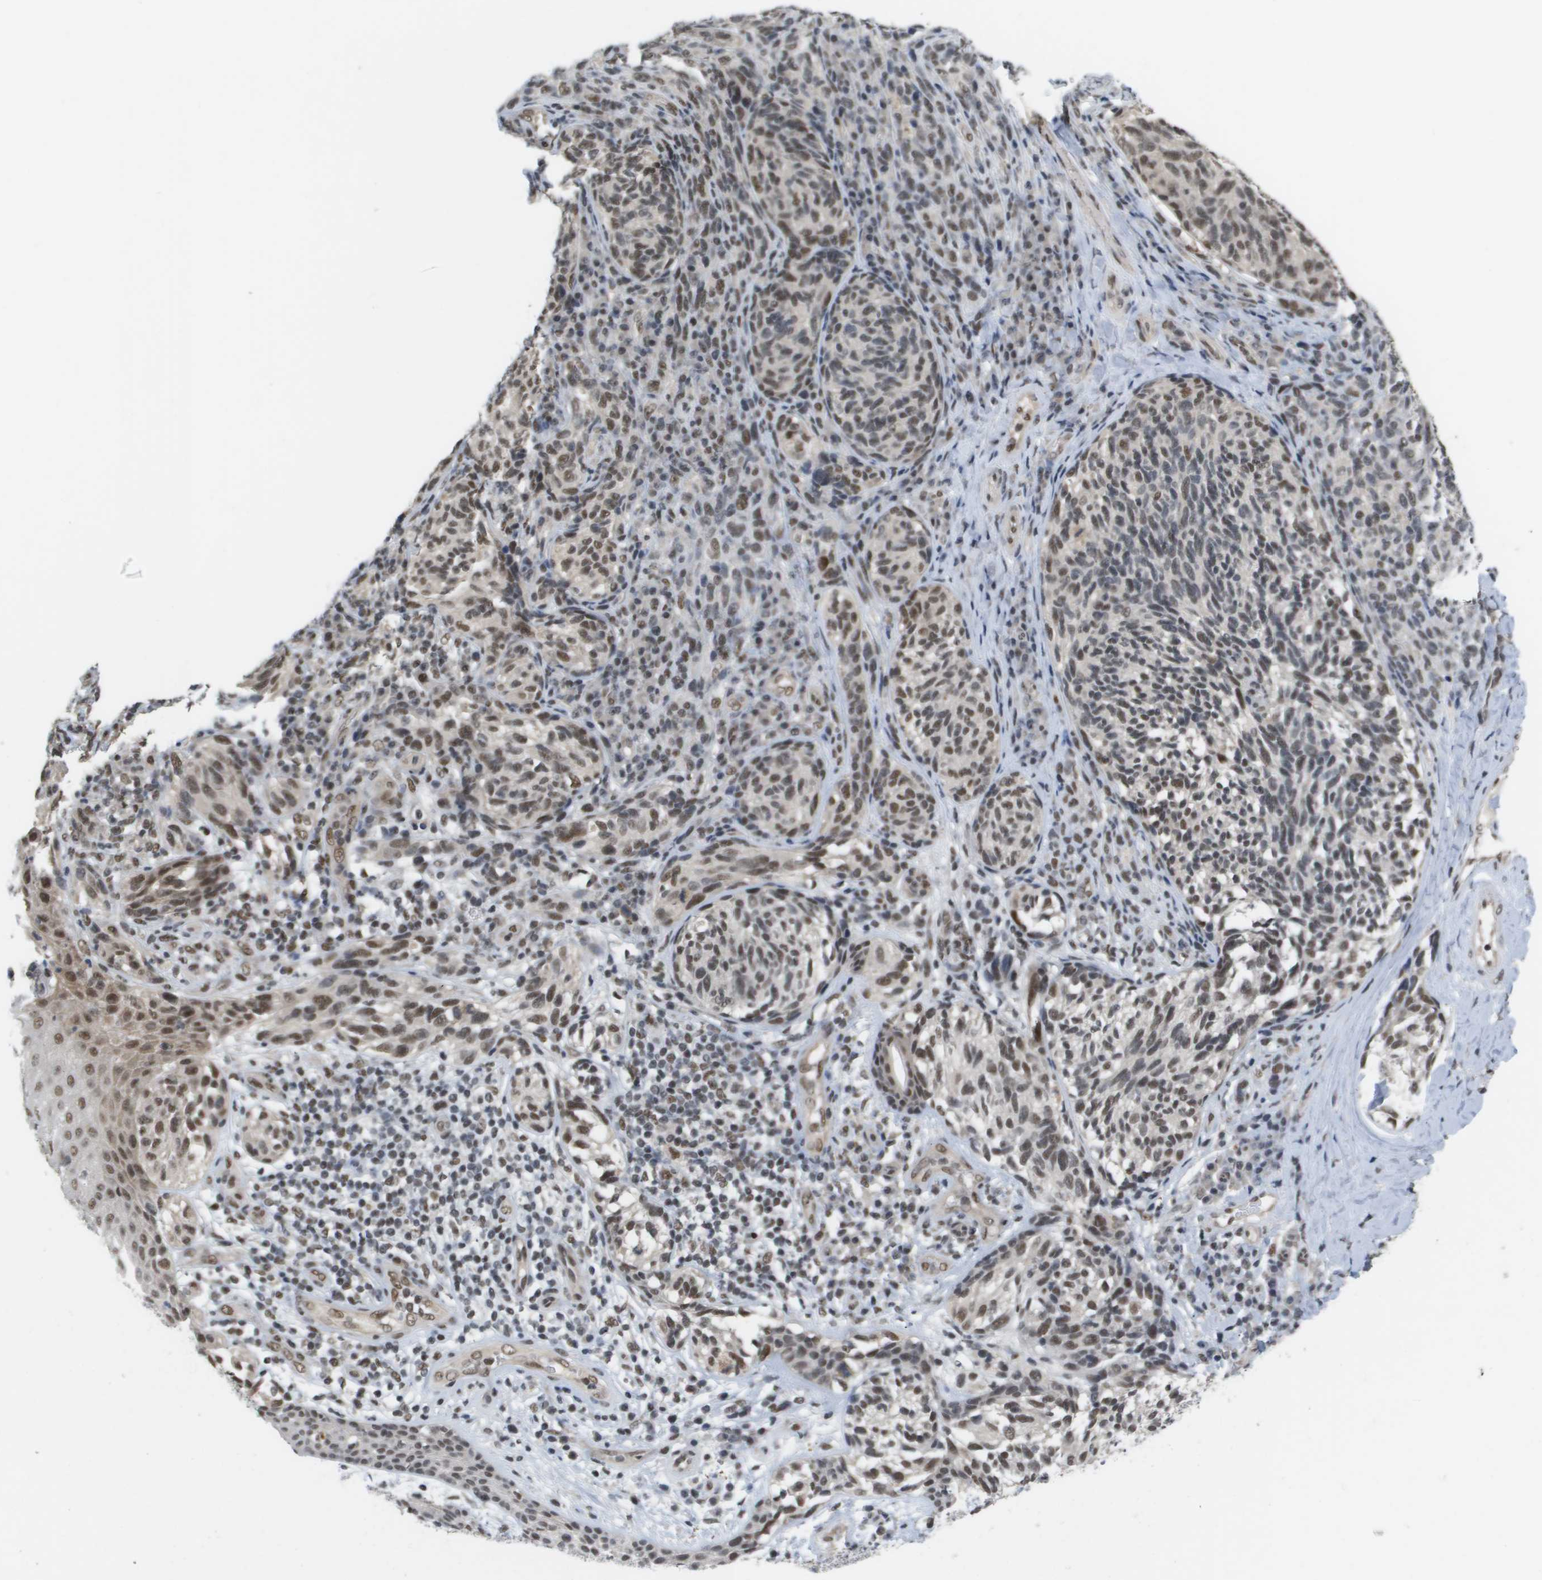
{"staining": {"intensity": "moderate", "quantity": ">75%", "location": "nuclear"}, "tissue": "melanoma", "cell_type": "Tumor cells", "image_type": "cancer", "snomed": [{"axis": "morphology", "description": "Malignant melanoma, NOS"}, {"axis": "topography", "description": "Skin"}], "caption": "Melanoma was stained to show a protein in brown. There is medium levels of moderate nuclear positivity in about >75% of tumor cells. The staining was performed using DAB to visualize the protein expression in brown, while the nuclei were stained in blue with hematoxylin (Magnification: 20x).", "gene": "ISY1", "patient": {"sex": "female", "age": 73}}